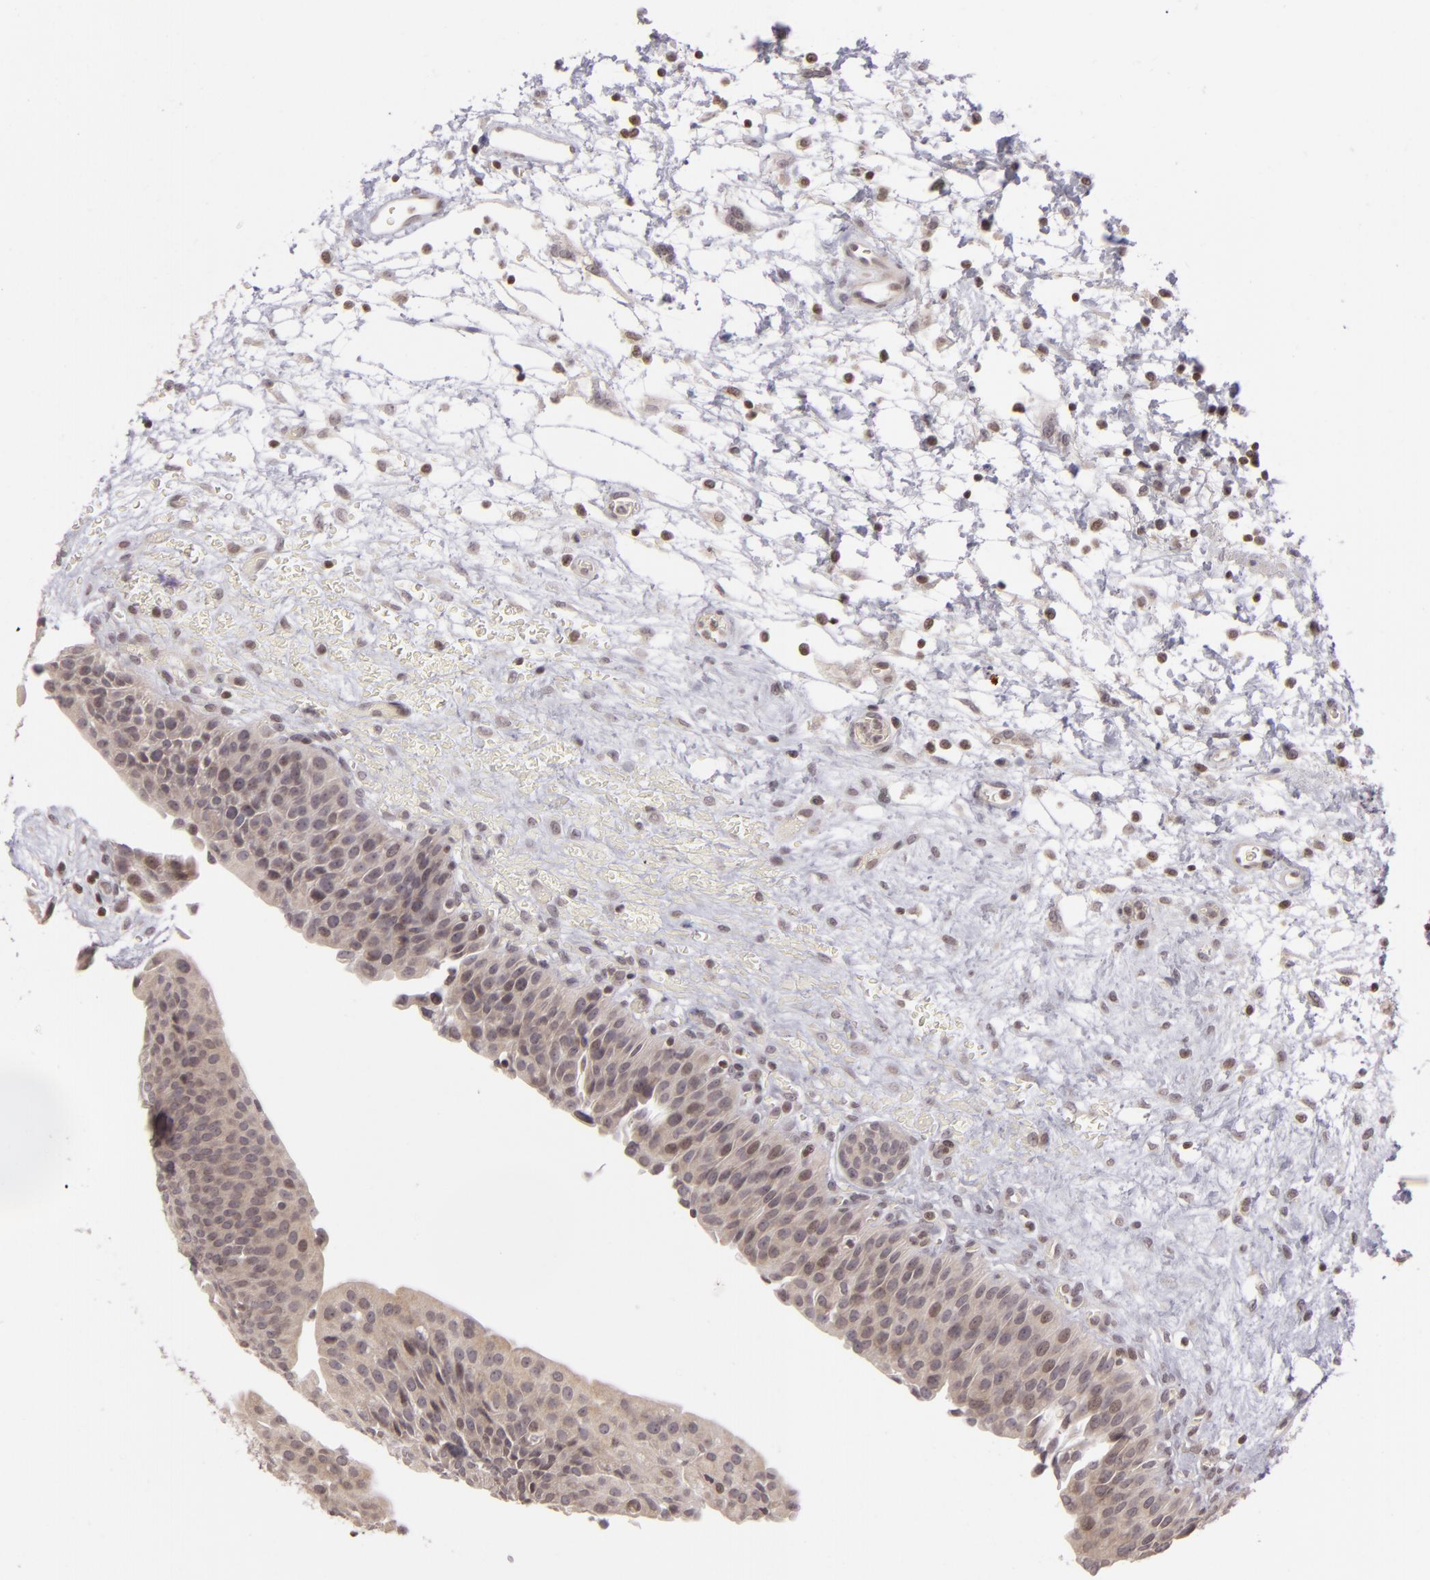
{"staining": {"intensity": "weak", "quantity": "25%-75%", "location": "nuclear"}, "tissue": "urinary bladder", "cell_type": "Urothelial cells", "image_type": "normal", "snomed": [{"axis": "morphology", "description": "Normal tissue, NOS"}, {"axis": "topography", "description": "Smooth muscle"}, {"axis": "topography", "description": "Urinary bladder"}], "caption": "Immunohistochemical staining of unremarkable human urinary bladder exhibits low levels of weak nuclear expression in approximately 25%-75% of urothelial cells. (DAB (3,3'-diaminobenzidine) = brown stain, brightfield microscopy at high magnification).", "gene": "AKAP6", "patient": {"sex": "male", "age": 35}}